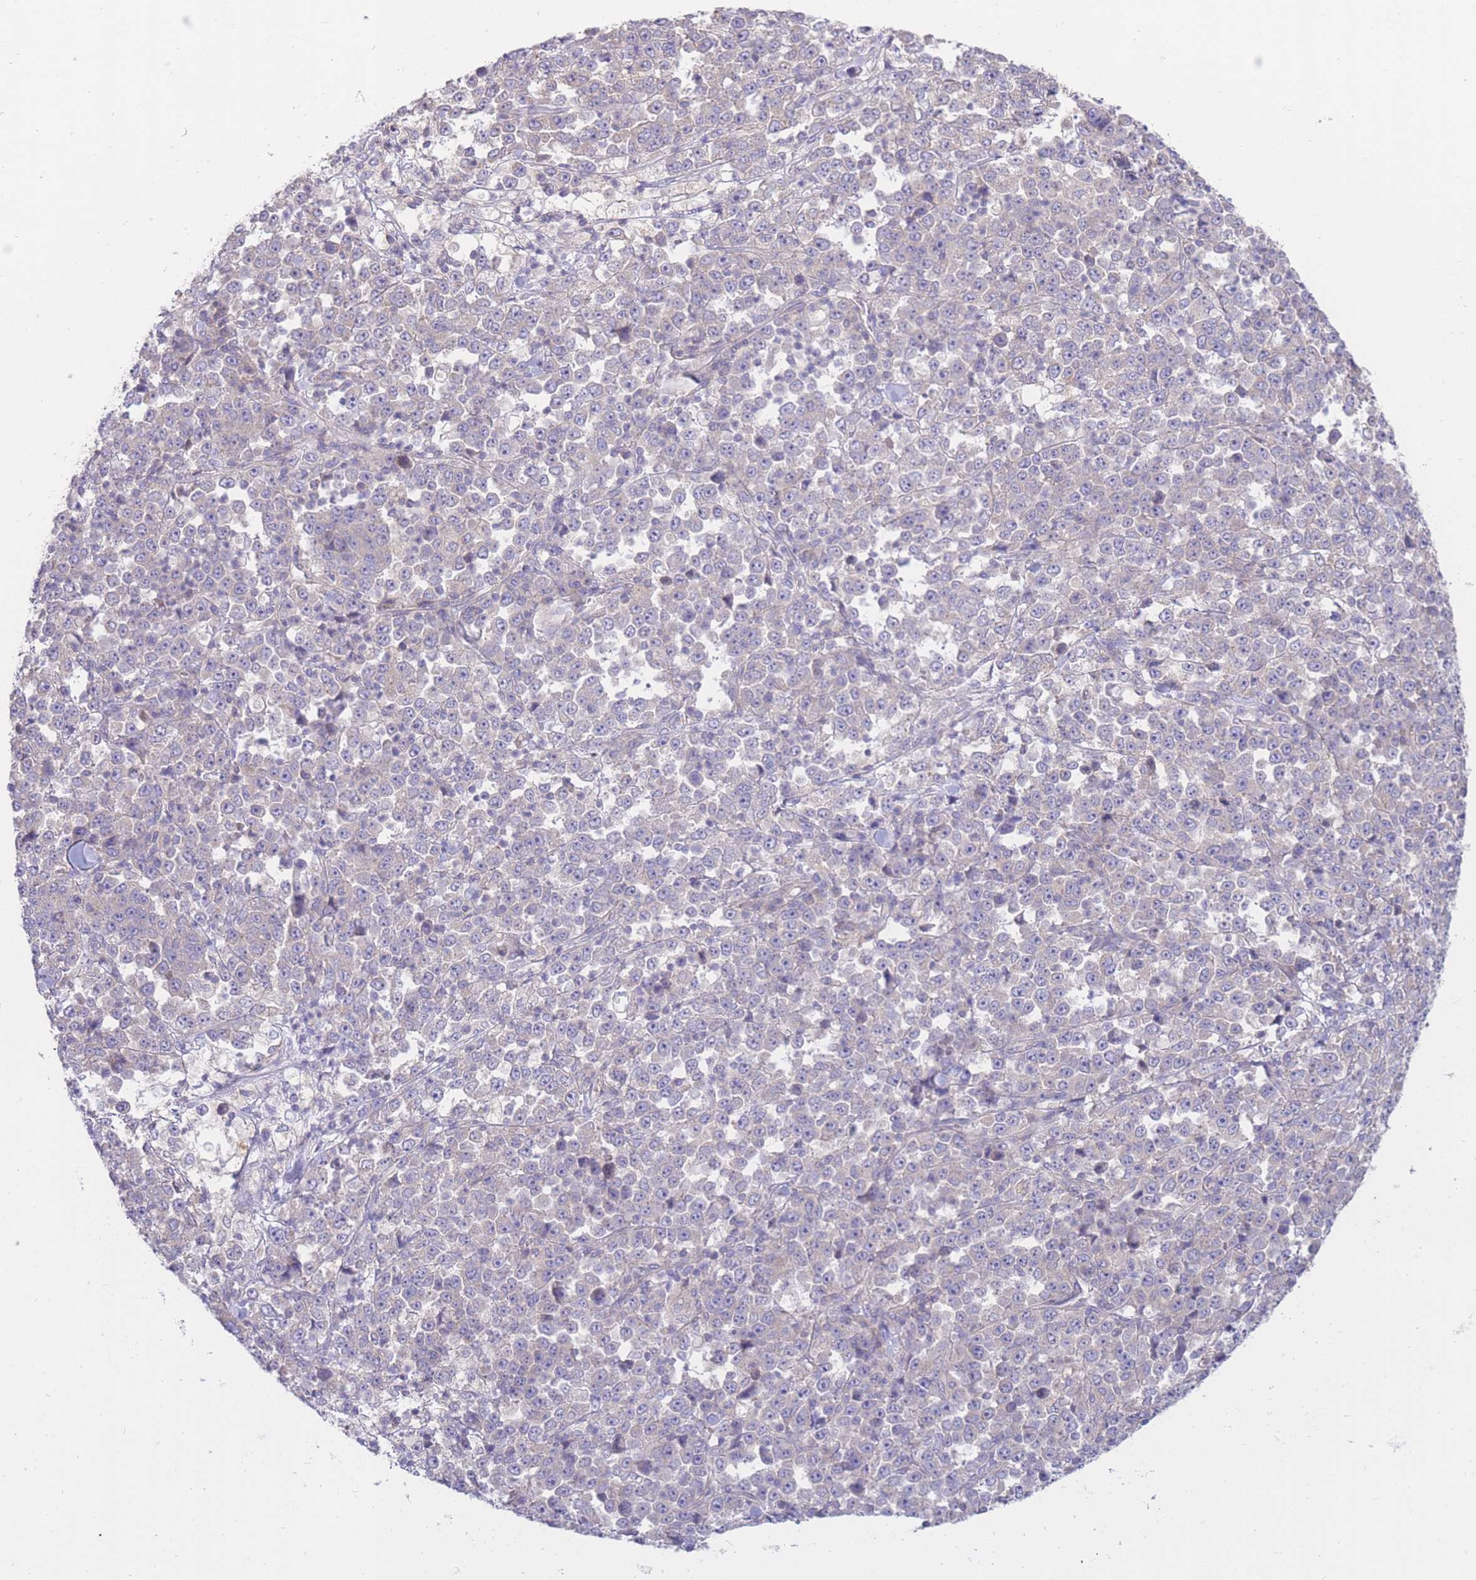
{"staining": {"intensity": "negative", "quantity": "none", "location": "none"}, "tissue": "stomach cancer", "cell_type": "Tumor cells", "image_type": "cancer", "snomed": [{"axis": "morphology", "description": "Normal tissue, NOS"}, {"axis": "morphology", "description": "Adenocarcinoma, NOS"}, {"axis": "topography", "description": "Stomach, upper"}, {"axis": "topography", "description": "Stomach"}], "caption": "A micrograph of human stomach adenocarcinoma is negative for staining in tumor cells.", "gene": "ALS2CL", "patient": {"sex": "male", "age": 59}}